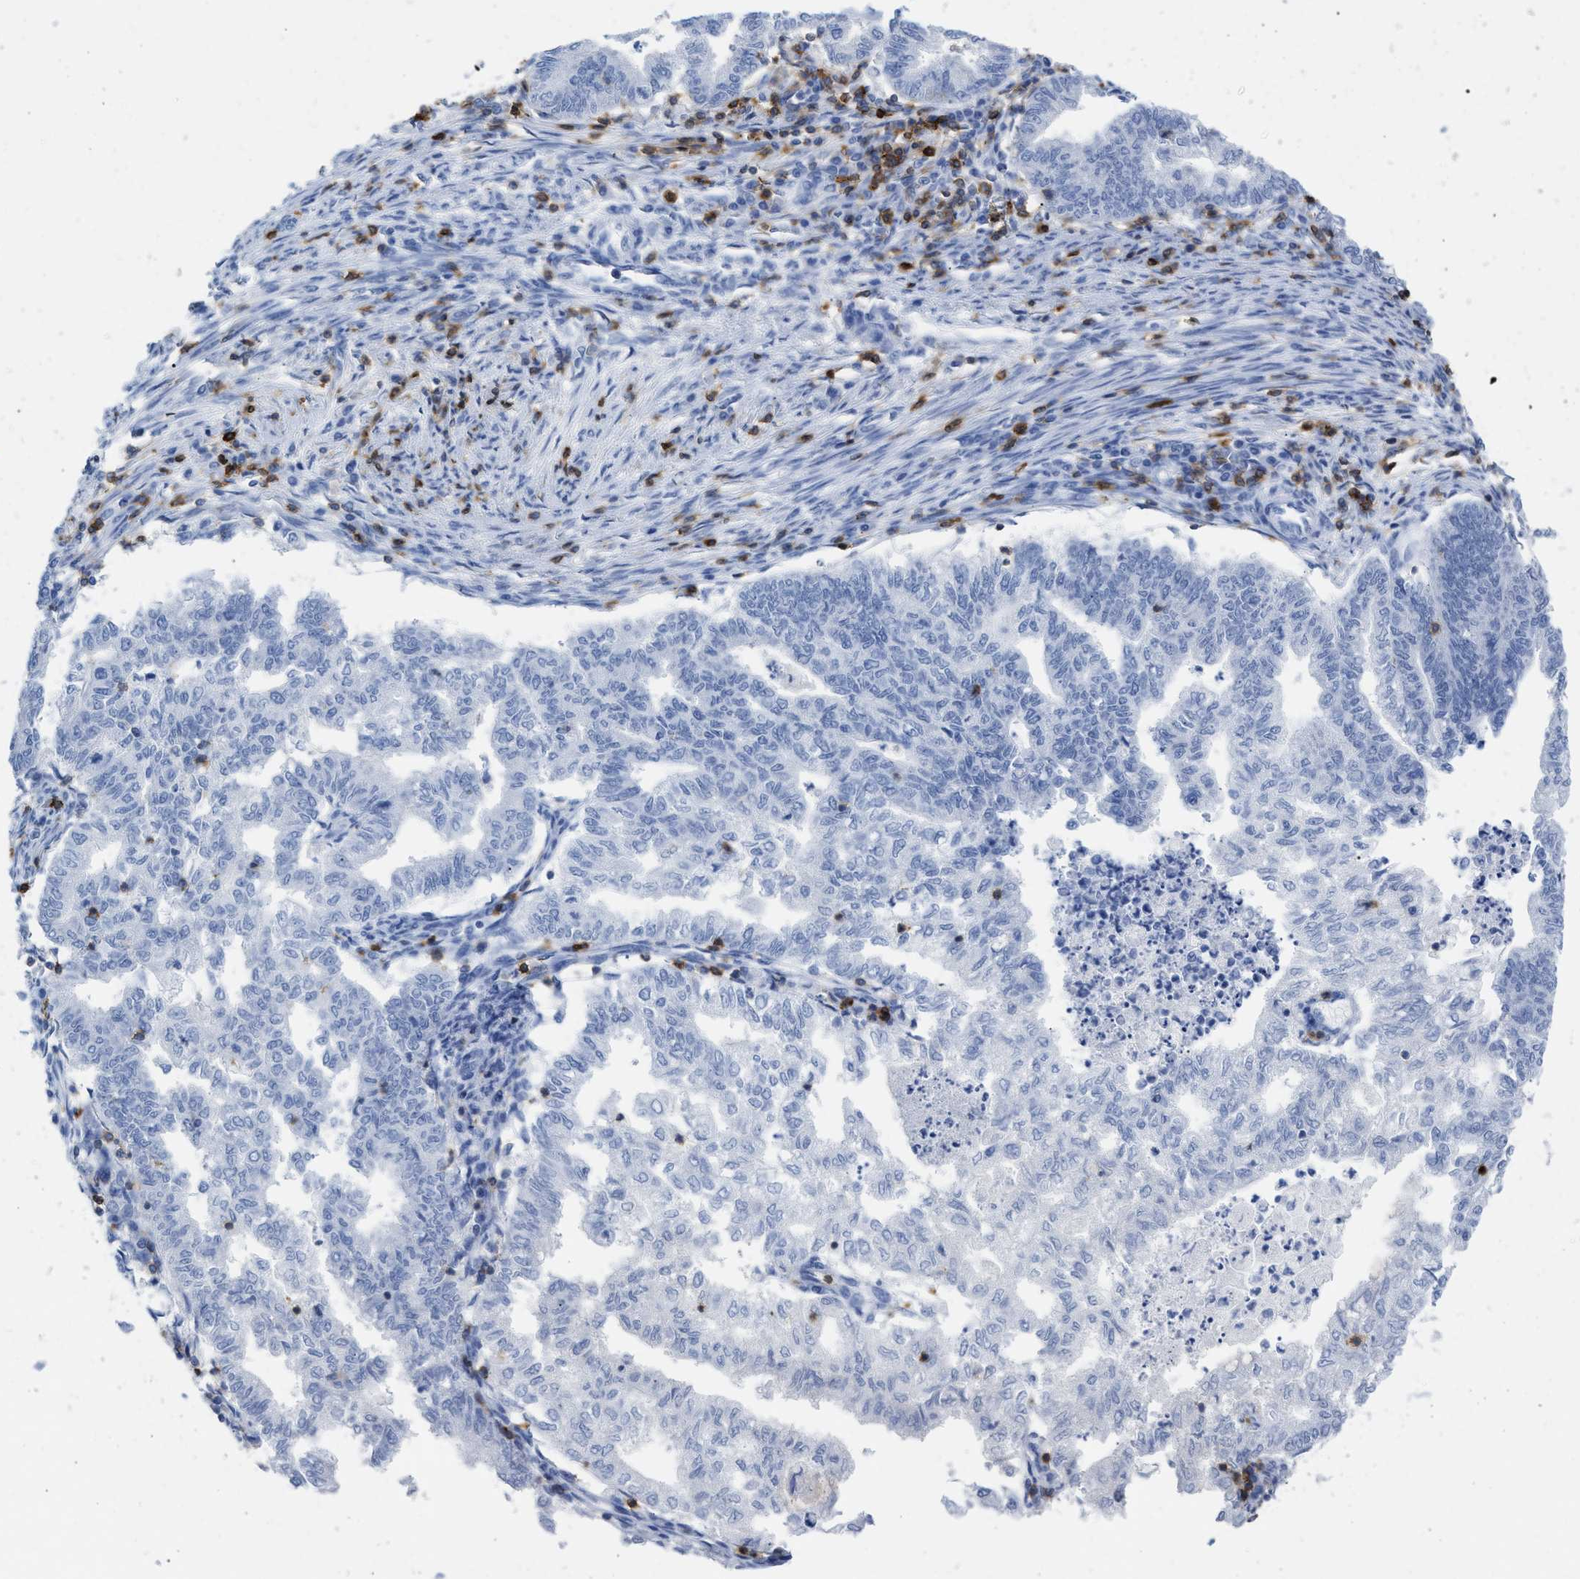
{"staining": {"intensity": "negative", "quantity": "none", "location": "none"}, "tissue": "endometrial cancer", "cell_type": "Tumor cells", "image_type": "cancer", "snomed": [{"axis": "morphology", "description": "Polyp, NOS"}, {"axis": "morphology", "description": "Adenocarcinoma, NOS"}, {"axis": "morphology", "description": "Adenoma, NOS"}, {"axis": "topography", "description": "Endometrium"}], "caption": "Micrograph shows no protein positivity in tumor cells of endometrial cancer (adenocarcinoma) tissue.", "gene": "CD5", "patient": {"sex": "female", "age": 79}}